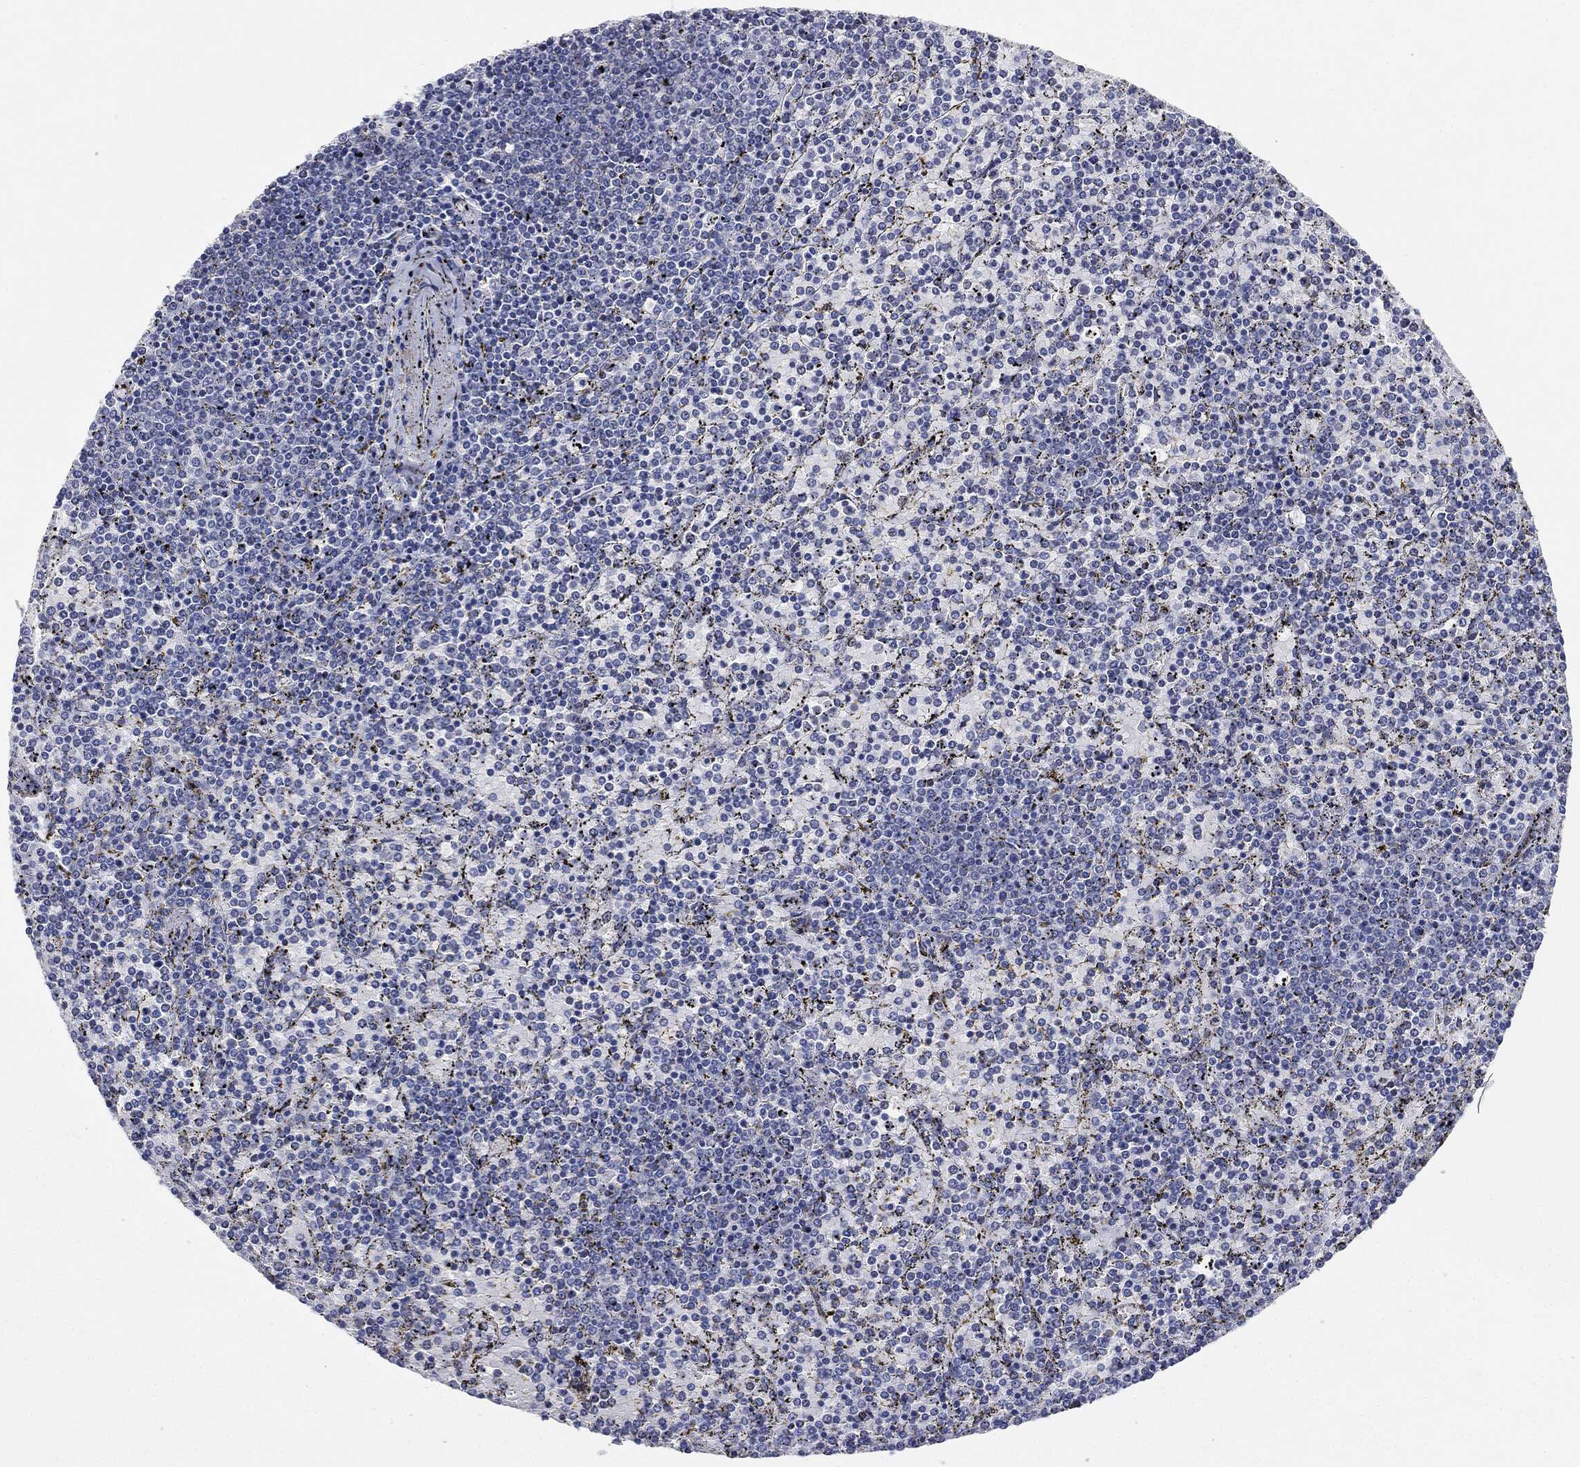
{"staining": {"intensity": "negative", "quantity": "none", "location": "none"}, "tissue": "lymphoma", "cell_type": "Tumor cells", "image_type": "cancer", "snomed": [{"axis": "morphology", "description": "Malignant lymphoma, non-Hodgkin's type, Low grade"}, {"axis": "topography", "description": "Spleen"}], "caption": "Tumor cells are negative for protein expression in human low-grade malignant lymphoma, non-Hodgkin's type.", "gene": "NTRK1", "patient": {"sex": "female", "age": 77}}